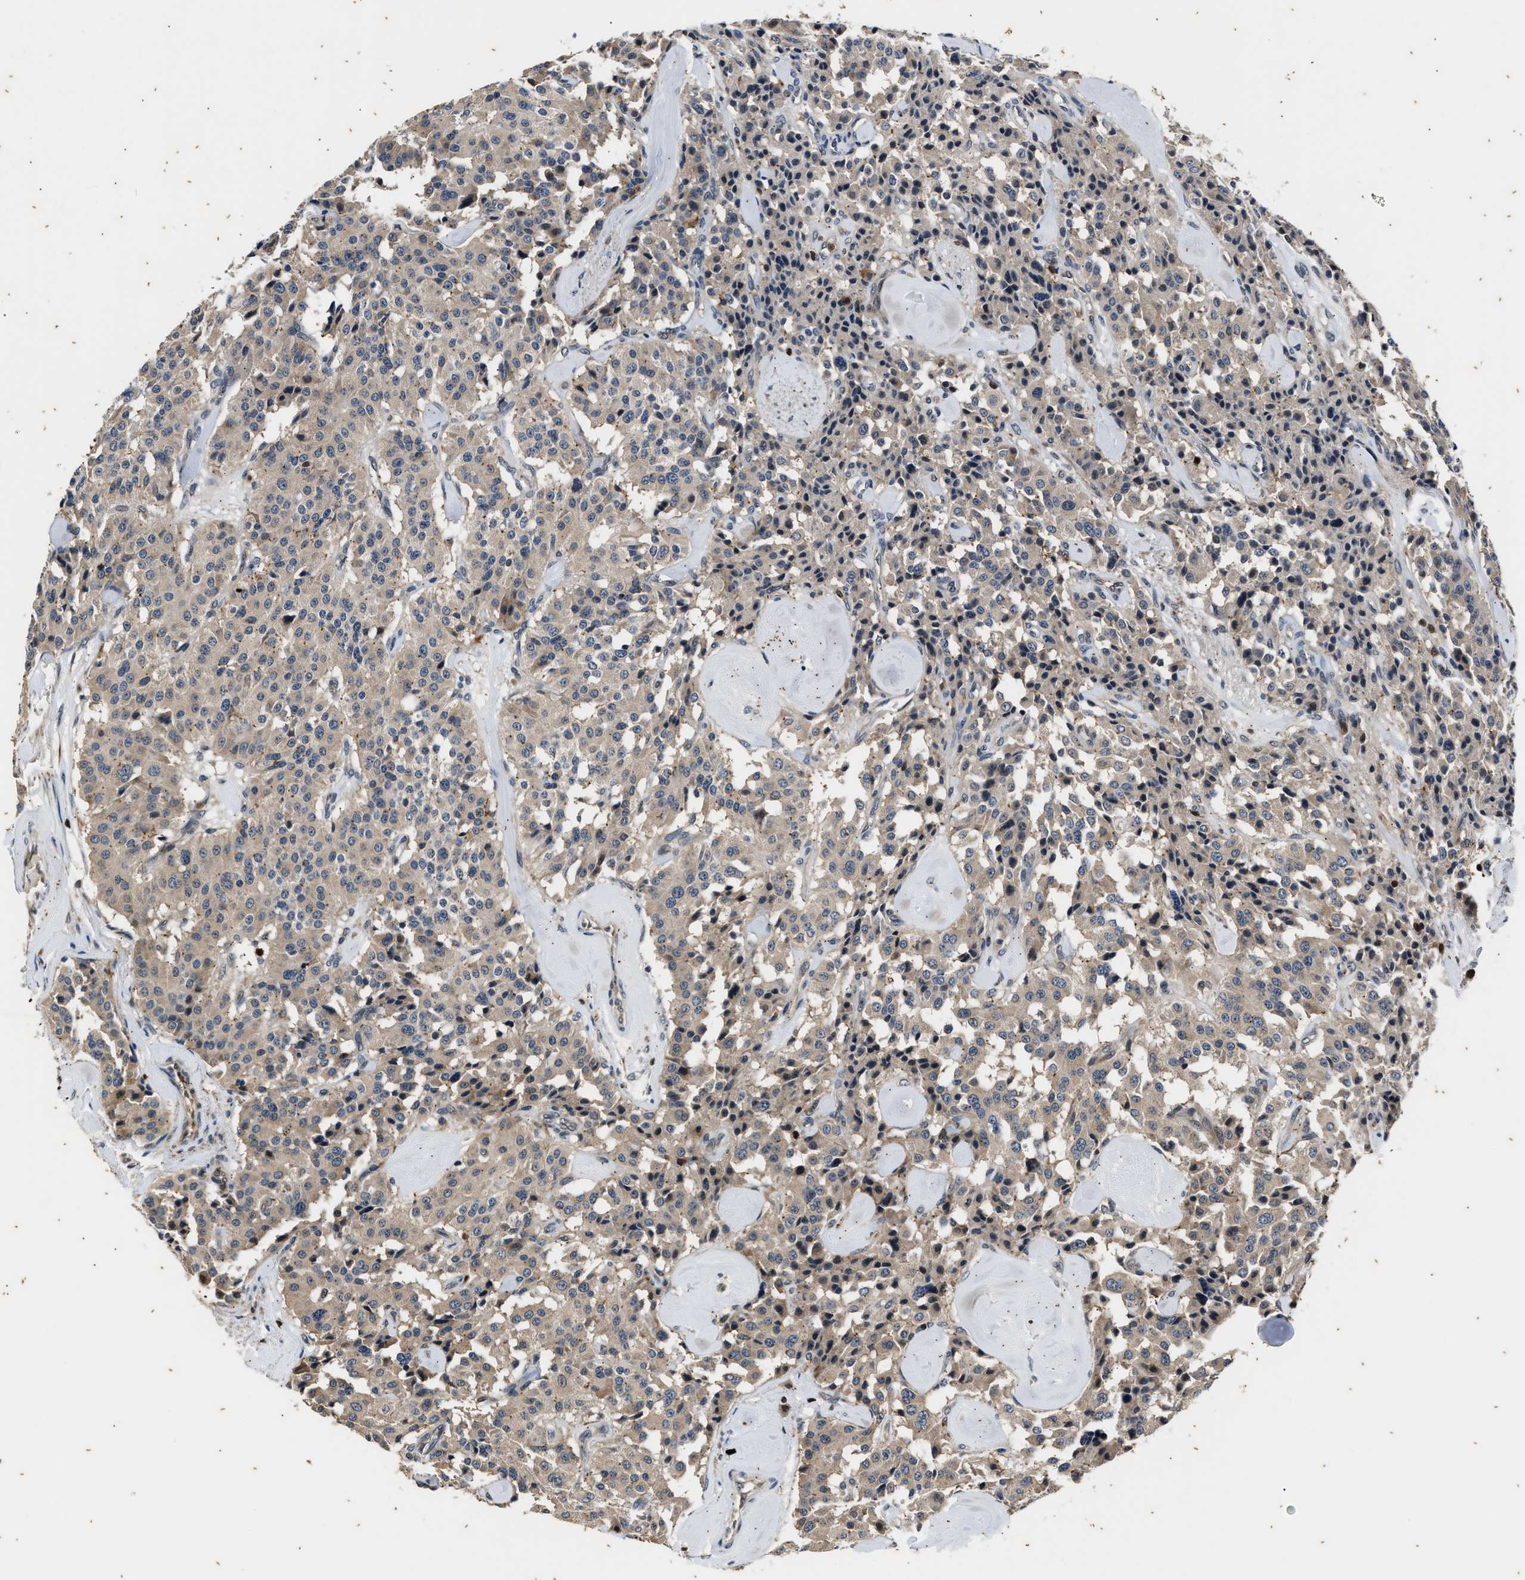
{"staining": {"intensity": "weak", "quantity": "25%-75%", "location": "cytoplasmic/membranous"}, "tissue": "carcinoid", "cell_type": "Tumor cells", "image_type": "cancer", "snomed": [{"axis": "morphology", "description": "Carcinoid, malignant, NOS"}, {"axis": "topography", "description": "Lung"}], "caption": "Malignant carcinoid tissue reveals weak cytoplasmic/membranous expression in about 25%-75% of tumor cells", "gene": "PTPN7", "patient": {"sex": "male", "age": 30}}